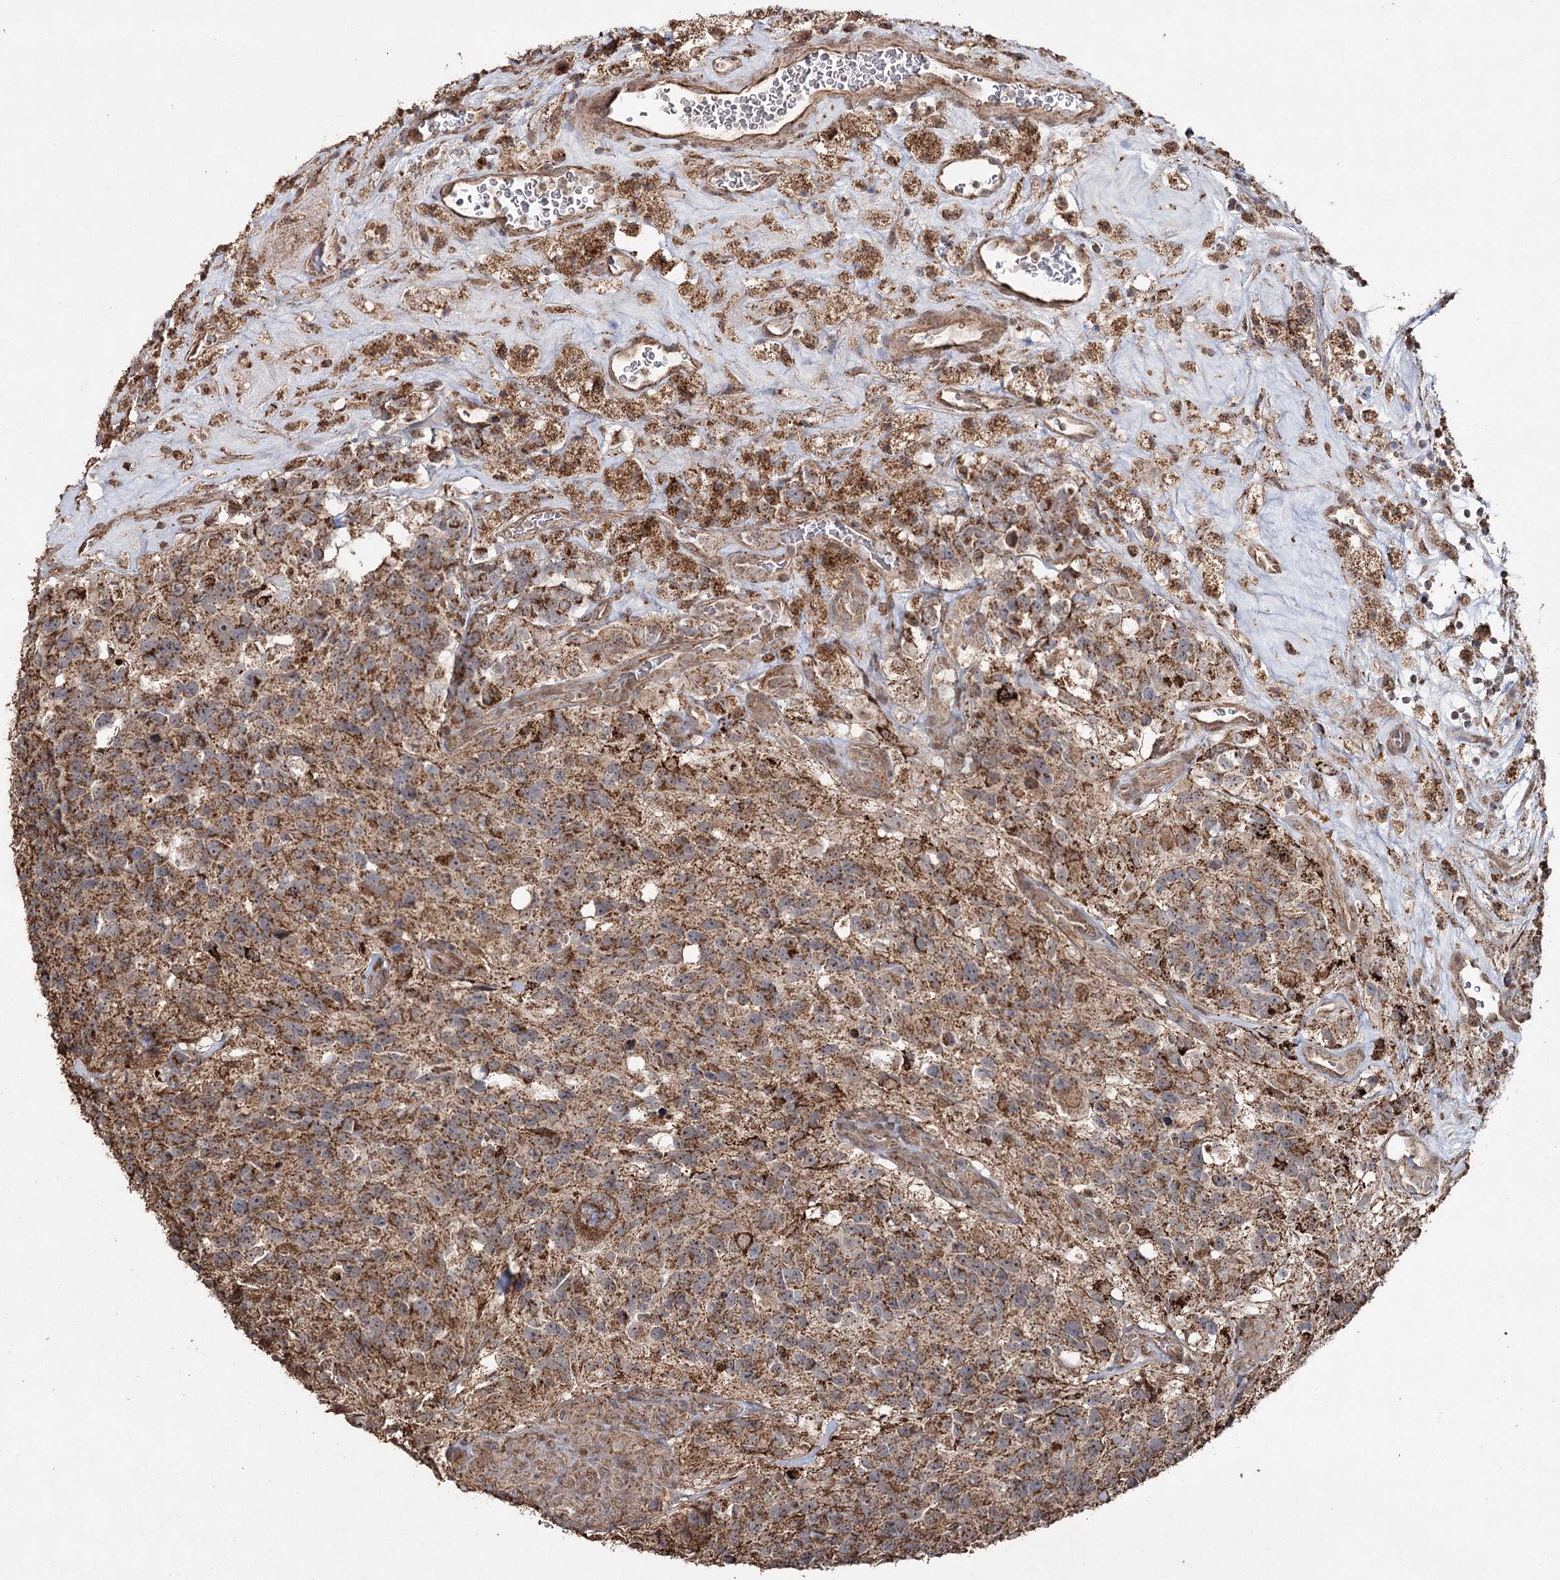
{"staining": {"intensity": "moderate", "quantity": ">75%", "location": "cytoplasmic/membranous"}, "tissue": "glioma", "cell_type": "Tumor cells", "image_type": "cancer", "snomed": [{"axis": "morphology", "description": "Glioma, malignant, High grade"}, {"axis": "topography", "description": "Brain"}], "caption": "A brown stain highlights moderate cytoplasmic/membranous positivity of a protein in human high-grade glioma (malignant) tumor cells.", "gene": "SLF2", "patient": {"sex": "male", "age": 76}}